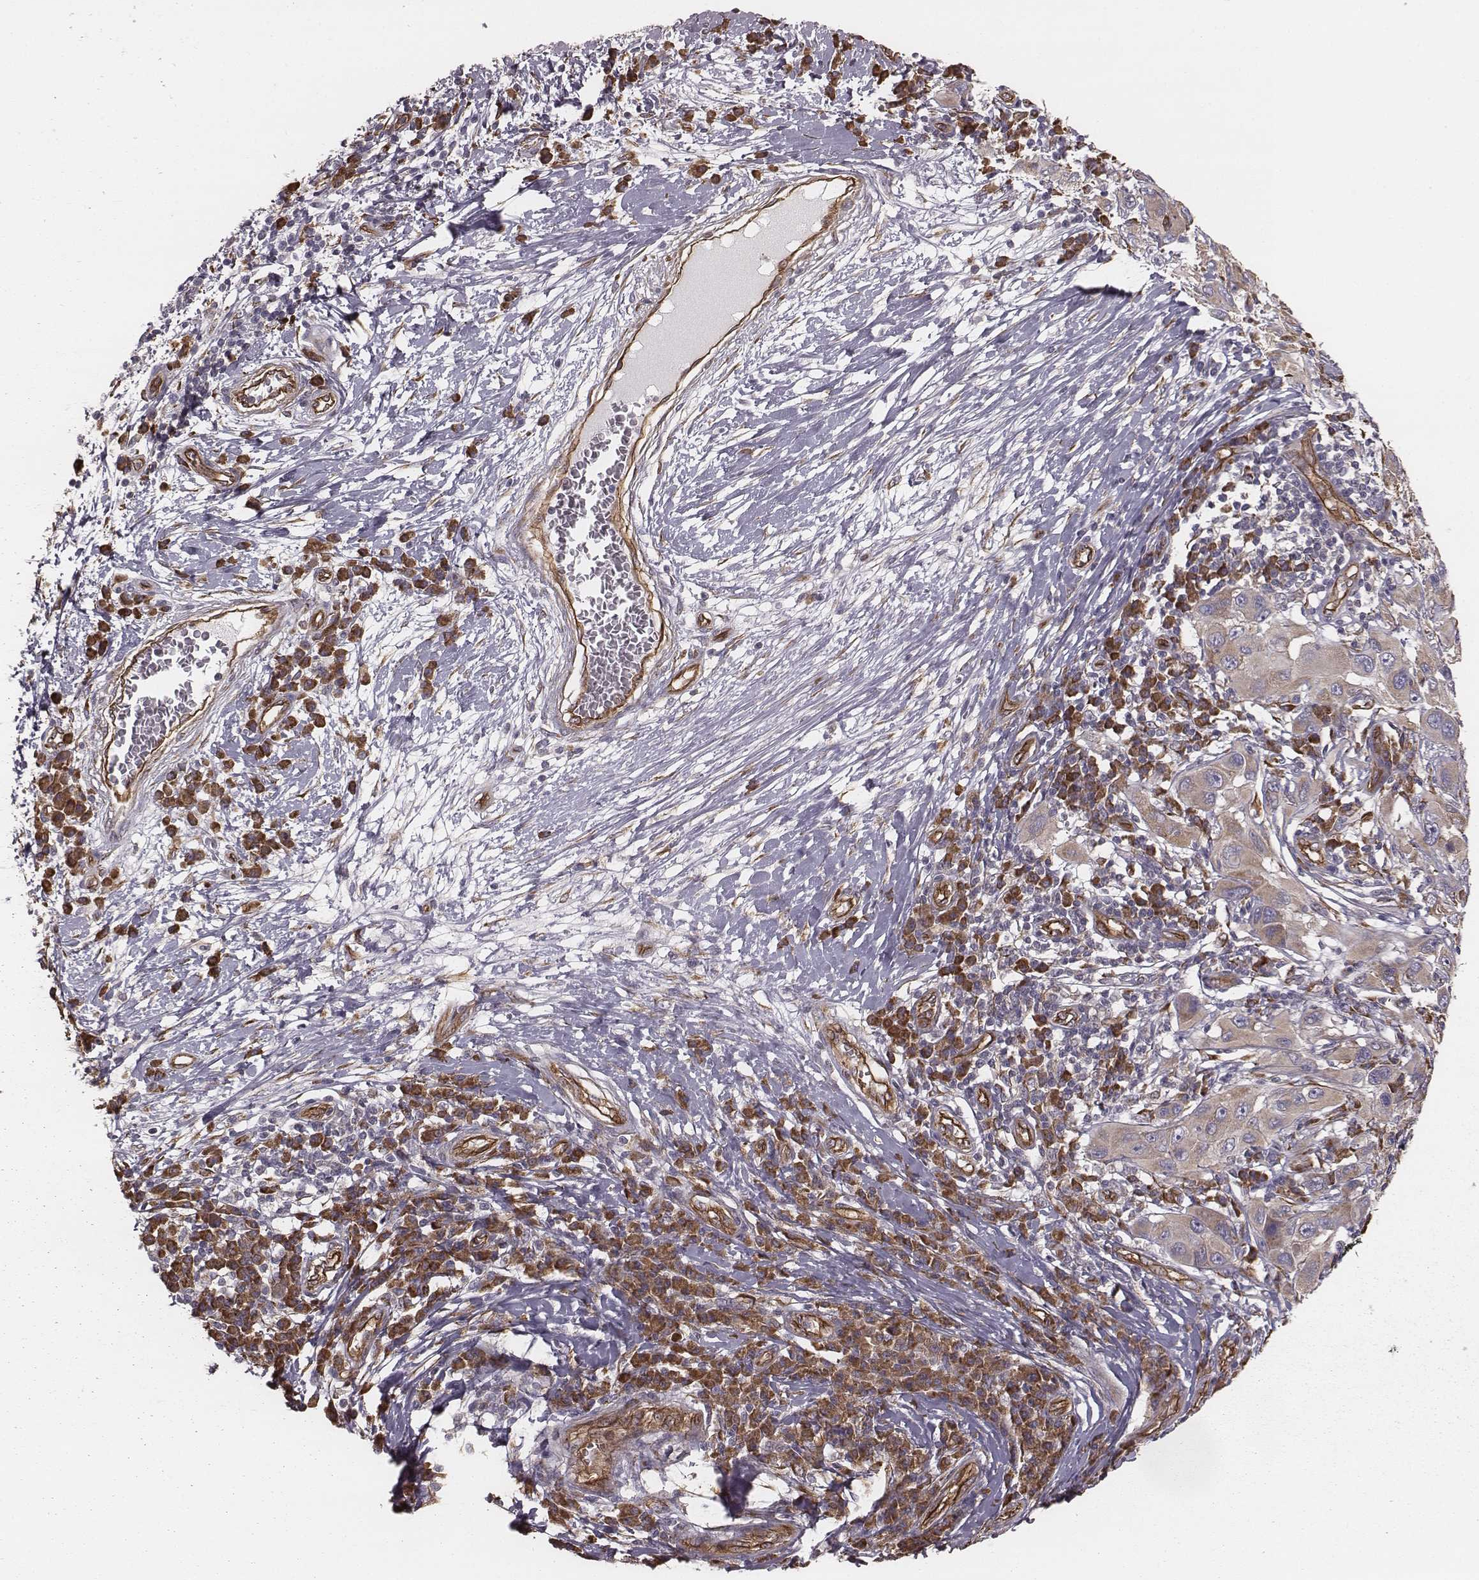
{"staining": {"intensity": "weak", "quantity": "25%-75%", "location": "cytoplasmic/membranous"}, "tissue": "melanoma", "cell_type": "Tumor cells", "image_type": "cancer", "snomed": [{"axis": "morphology", "description": "Malignant melanoma, NOS"}, {"axis": "topography", "description": "Skin"}], "caption": "The image displays staining of malignant melanoma, revealing weak cytoplasmic/membranous protein positivity (brown color) within tumor cells. The staining was performed using DAB (3,3'-diaminobenzidine) to visualize the protein expression in brown, while the nuclei were stained in blue with hematoxylin (Magnification: 20x).", "gene": "PALMD", "patient": {"sex": "male", "age": 53}}